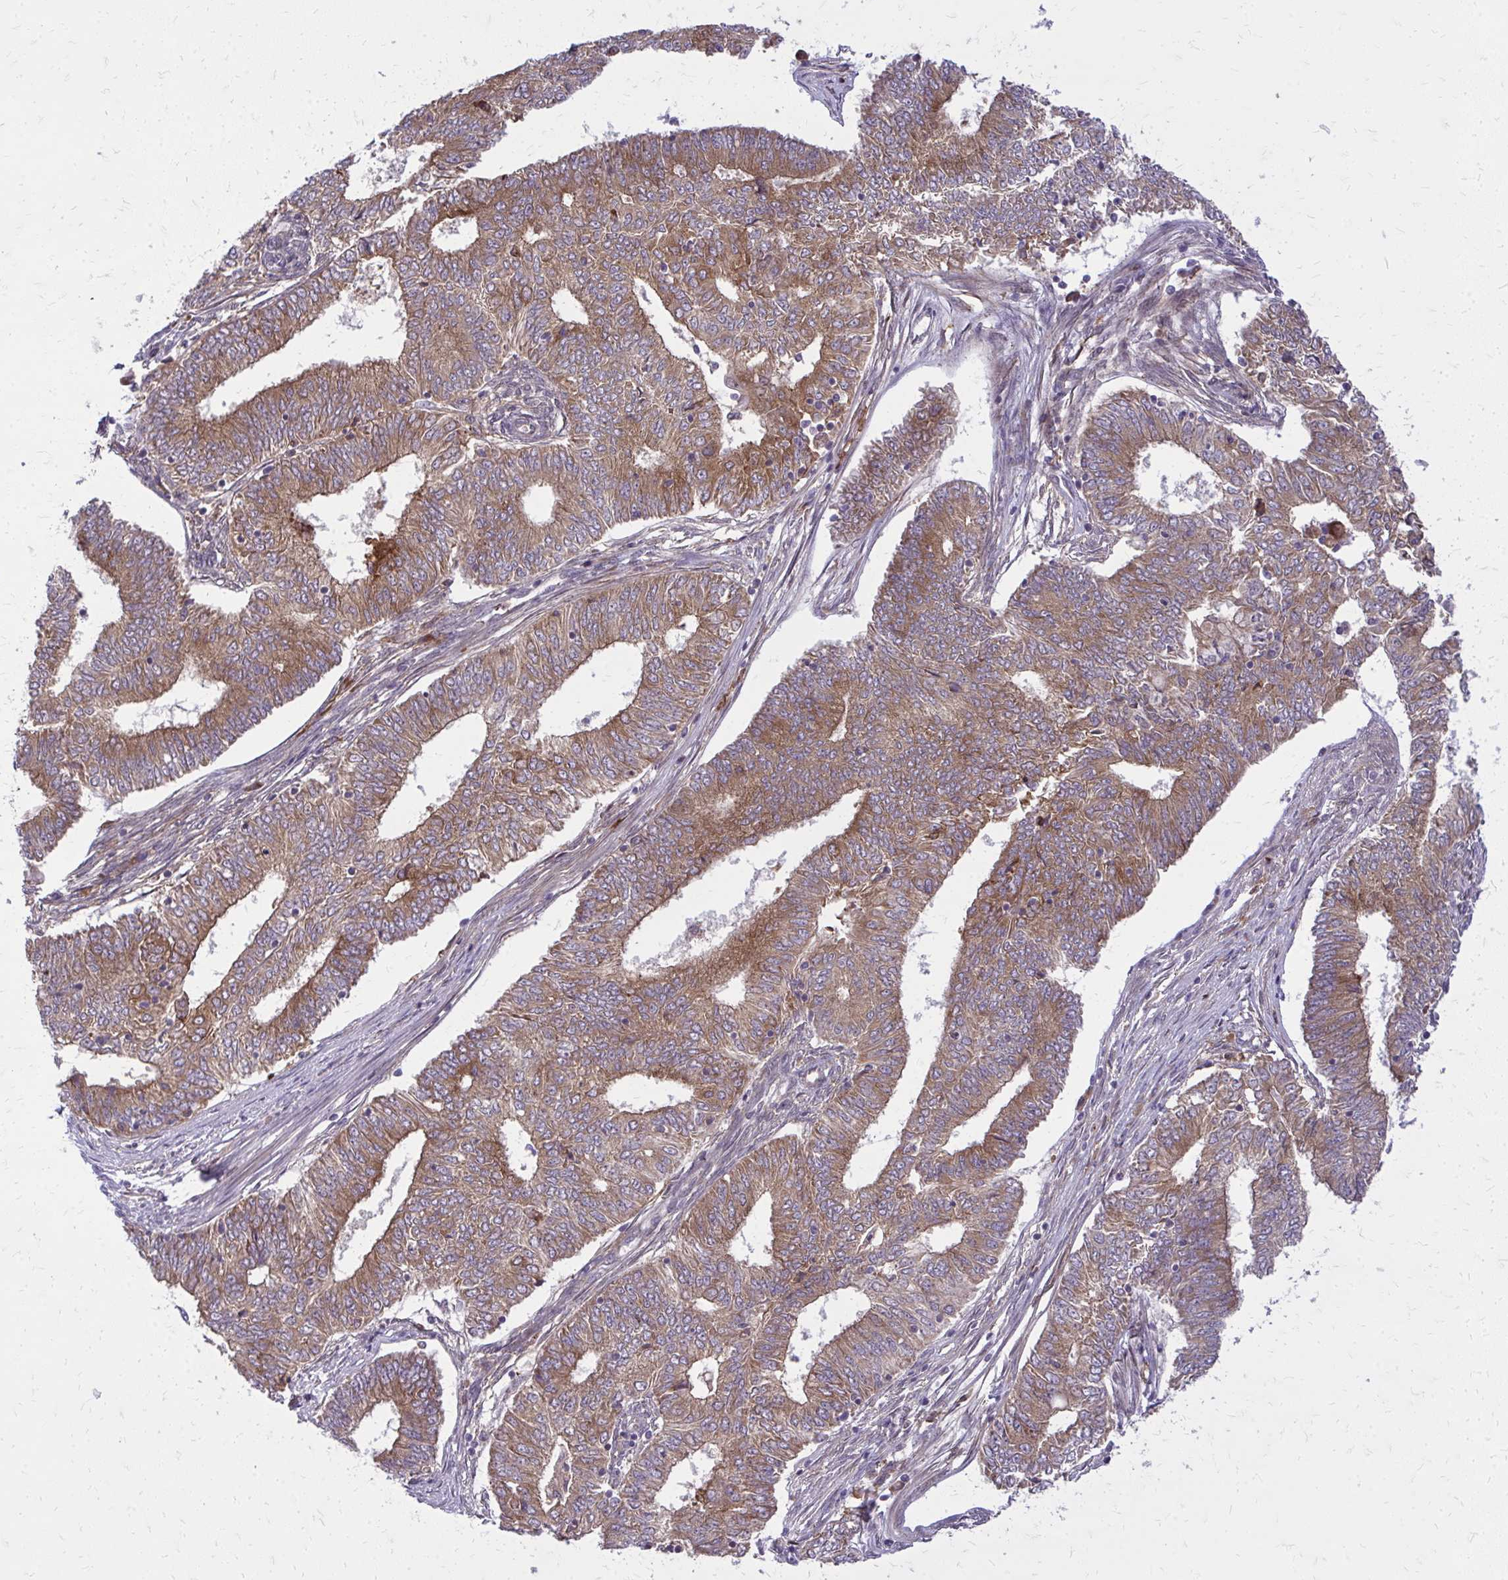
{"staining": {"intensity": "moderate", "quantity": ">75%", "location": "cytoplasmic/membranous"}, "tissue": "endometrial cancer", "cell_type": "Tumor cells", "image_type": "cancer", "snomed": [{"axis": "morphology", "description": "Adenocarcinoma, NOS"}, {"axis": "topography", "description": "Endometrium"}], "caption": "Protein expression analysis of human endometrial cancer (adenocarcinoma) reveals moderate cytoplasmic/membranous staining in approximately >75% of tumor cells.", "gene": "OXNAD1", "patient": {"sex": "female", "age": 62}}